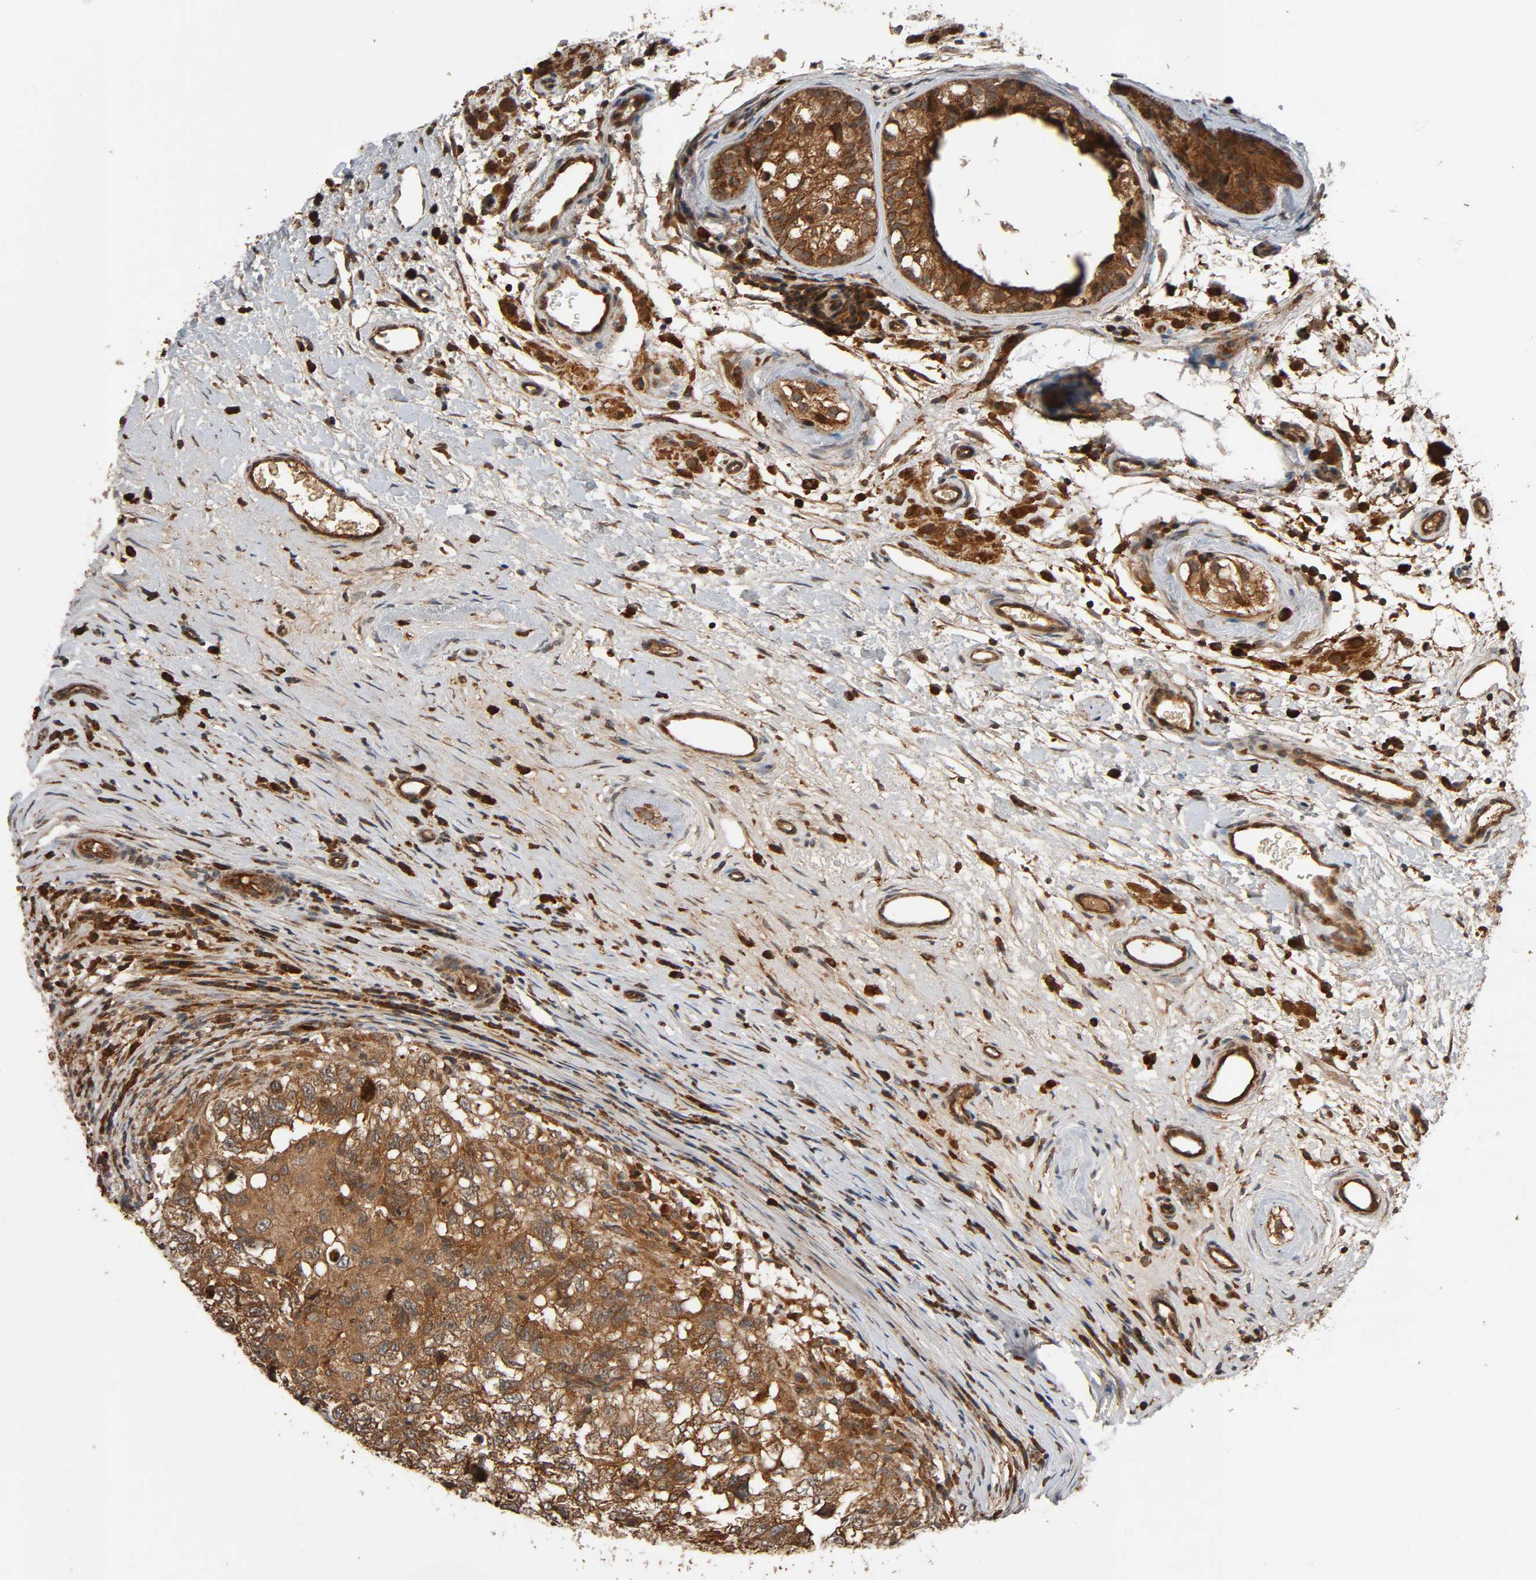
{"staining": {"intensity": "strong", "quantity": ">75%", "location": "cytoplasmic/membranous"}, "tissue": "testis cancer", "cell_type": "Tumor cells", "image_type": "cancer", "snomed": [{"axis": "morphology", "description": "Carcinoma, Embryonal, NOS"}, {"axis": "topography", "description": "Testis"}], "caption": "Immunohistochemistry of human embryonal carcinoma (testis) demonstrates high levels of strong cytoplasmic/membranous staining in approximately >75% of tumor cells.", "gene": "MAP3K8", "patient": {"sex": "male", "age": 21}}